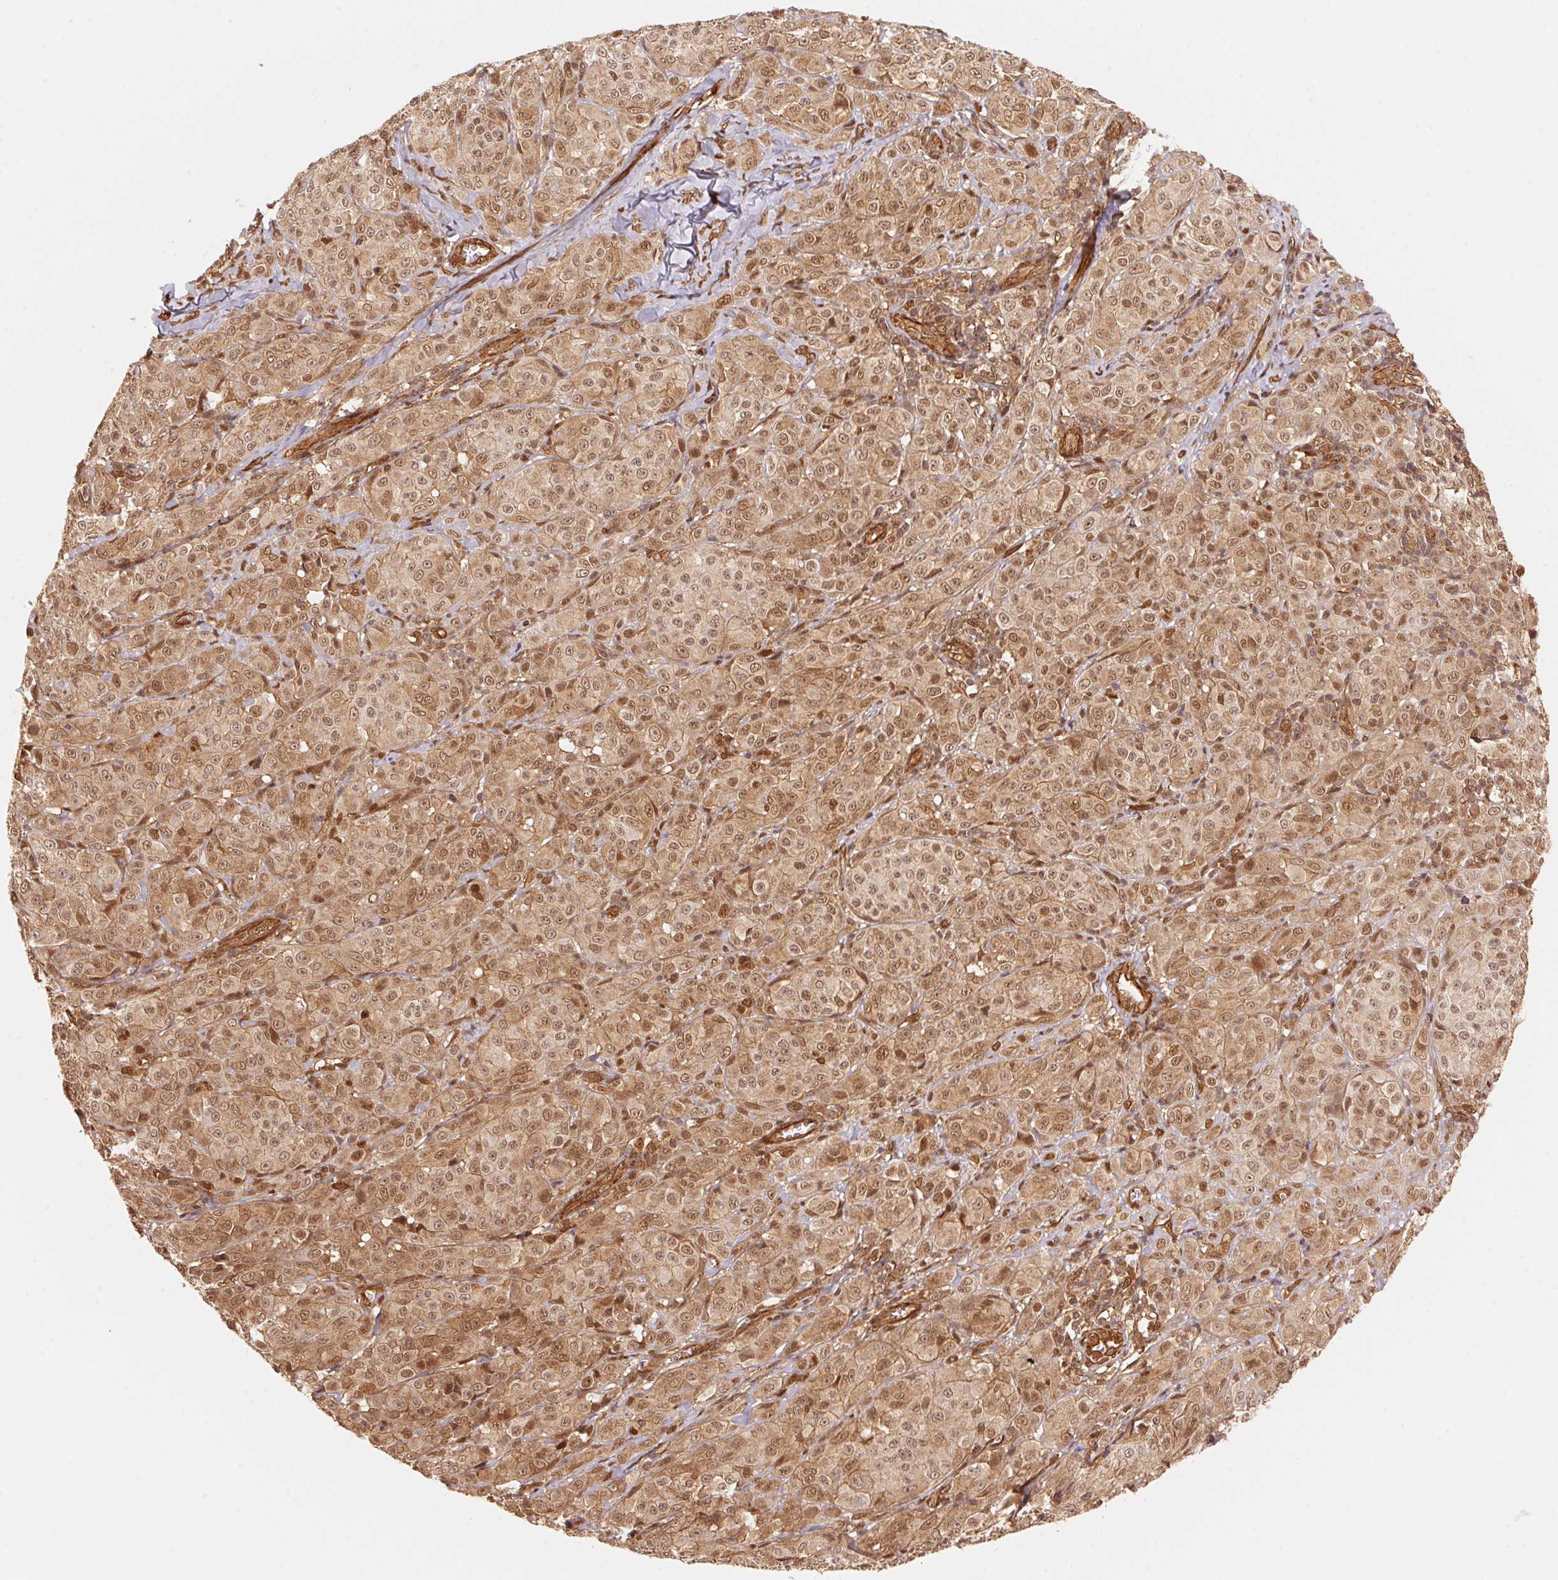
{"staining": {"intensity": "moderate", "quantity": ">75%", "location": "cytoplasmic/membranous,nuclear"}, "tissue": "melanoma", "cell_type": "Tumor cells", "image_type": "cancer", "snomed": [{"axis": "morphology", "description": "Malignant melanoma, NOS"}, {"axis": "topography", "description": "Skin"}], "caption": "The image displays immunohistochemical staining of malignant melanoma. There is moderate cytoplasmic/membranous and nuclear positivity is seen in about >75% of tumor cells.", "gene": "TNIP2", "patient": {"sex": "male", "age": 89}}